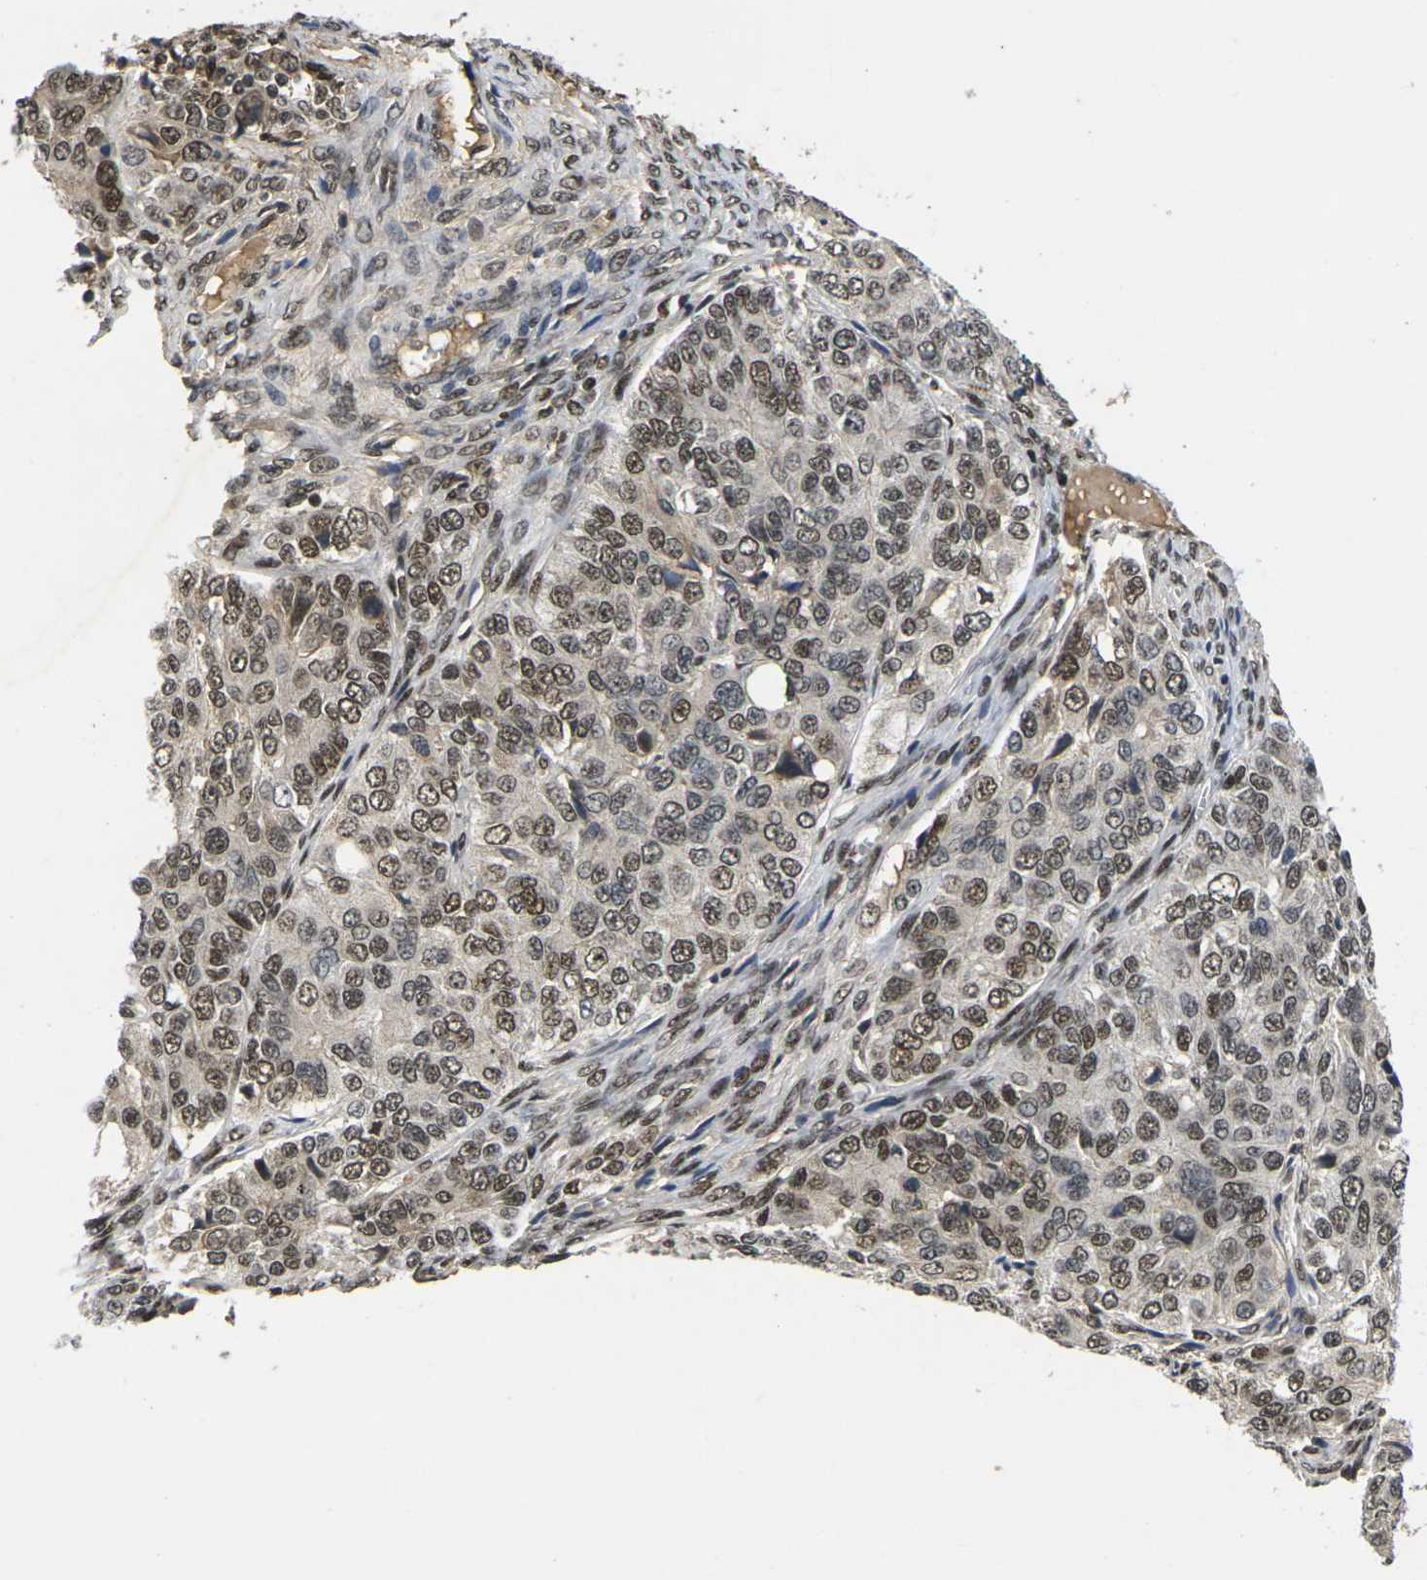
{"staining": {"intensity": "moderate", "quantity": ">75%", "location": "nuclear"}, "tissue": "ovarian cancer", "cell_type": "Tumor cells", "image_type": "cancer", "snomed": [{"axis": "morphology", "description": "Carcinoma, endometroid"}, {"axis": "topography", "description": "Ovary"}], "caption": "Ovarian cancer tissue reveals moderate nuclear expression in about >75% of tumor cells, visualized by immunohistochemistry. (brown staining indicates protein expression, while blue staining denotes nuclei).", "gene": "GTF2E1", "patient": {"sex": "female", "age": 51}}